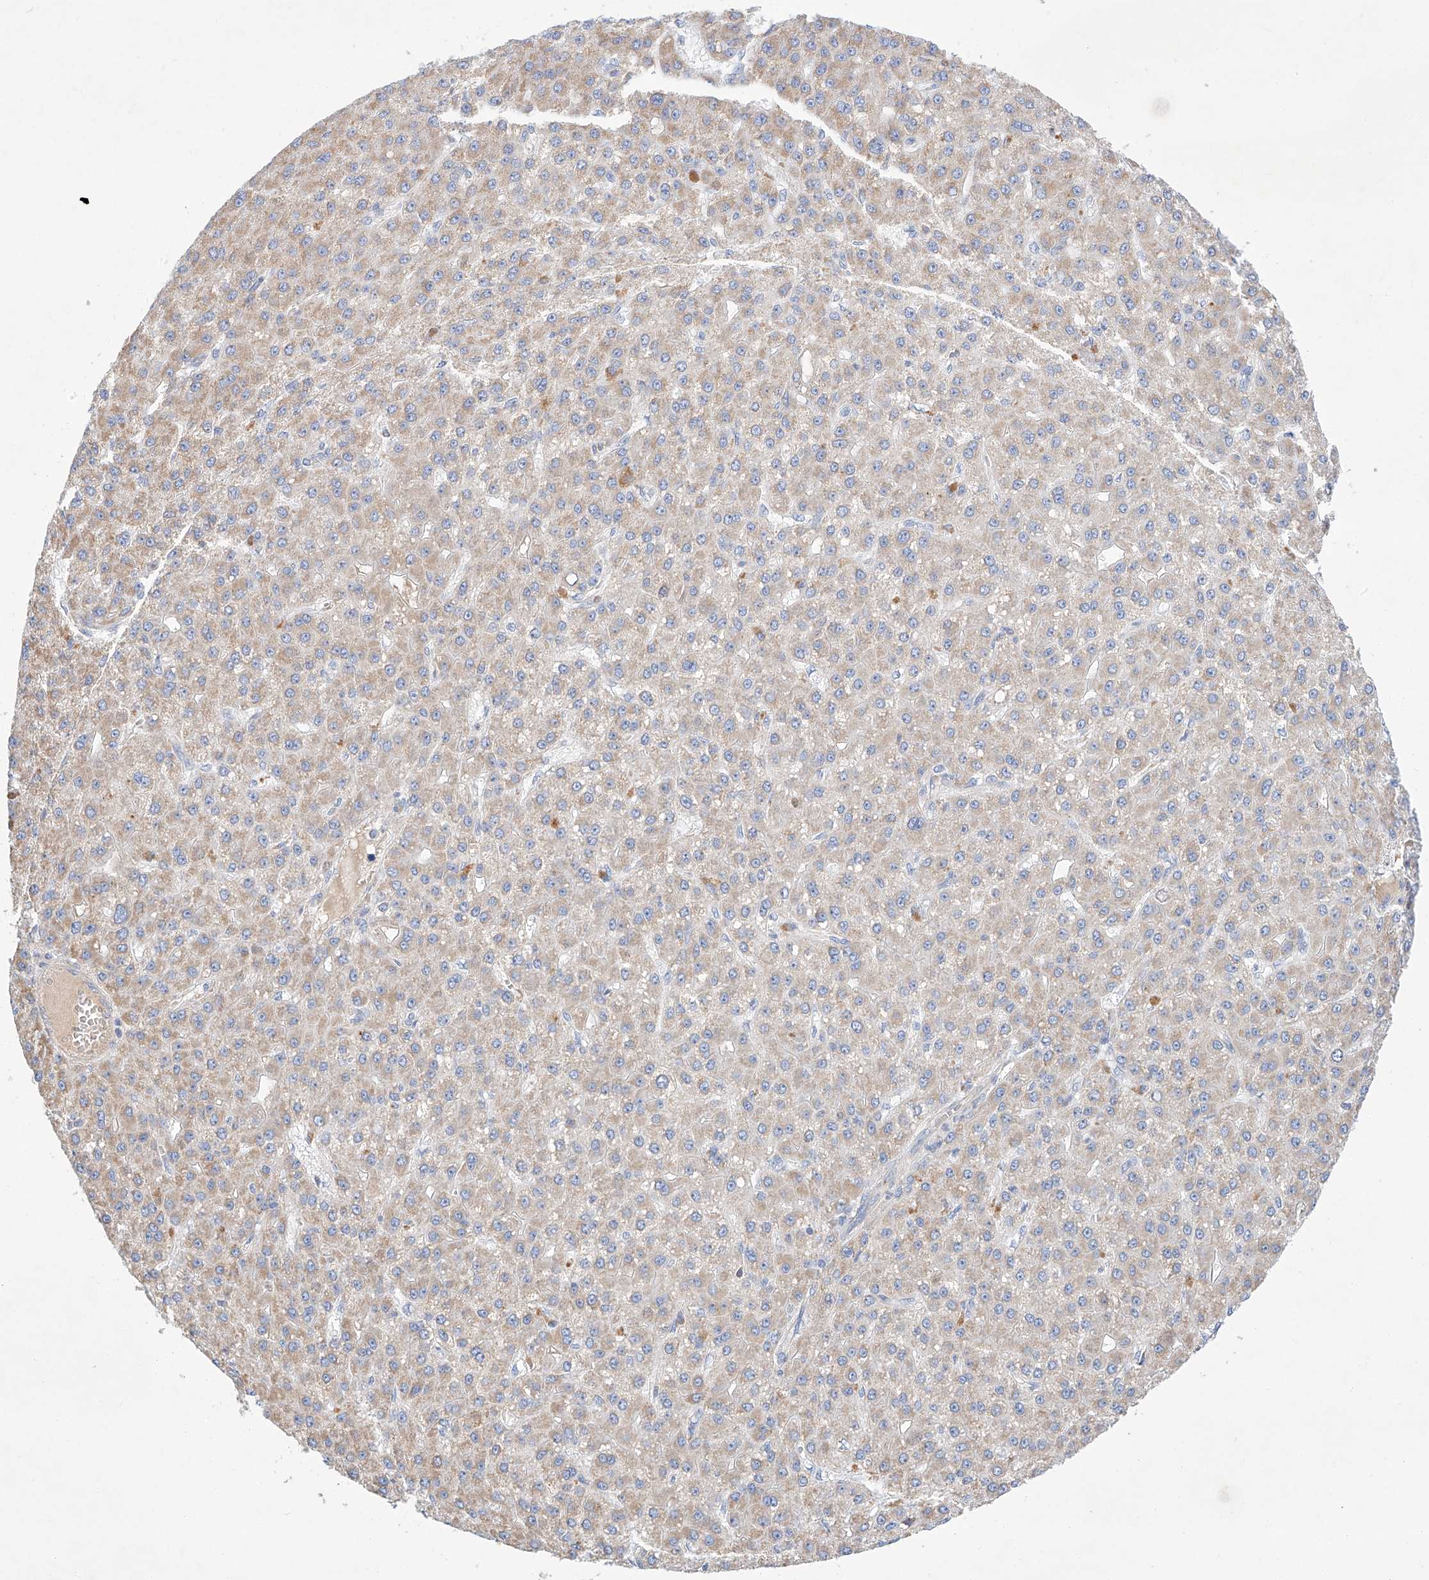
{"staining": {"intensity": "weak", "quantity": "25%-75%", "location": "cytoplasmic/membranous"}, "tissue": "liver cancer", "cell_type": "Tumor cells", "image_type": "cancer", "snomed": [{"axis": "morphology", "description": "Carcinoma, Hepatocellular, NOS"}, {"axis": "topography", "description": "Liver"}], "caption": "Tumor cells display low levels of weak cytoplasmic/membranous expression in approximately 25%-75% of cells in liver hepatocellular carcinoma. (Brightfield microscopy of DAB IHC at high magnification).", "gene": "C6orf118", "patient": {"sex": "male", "age": 67}}